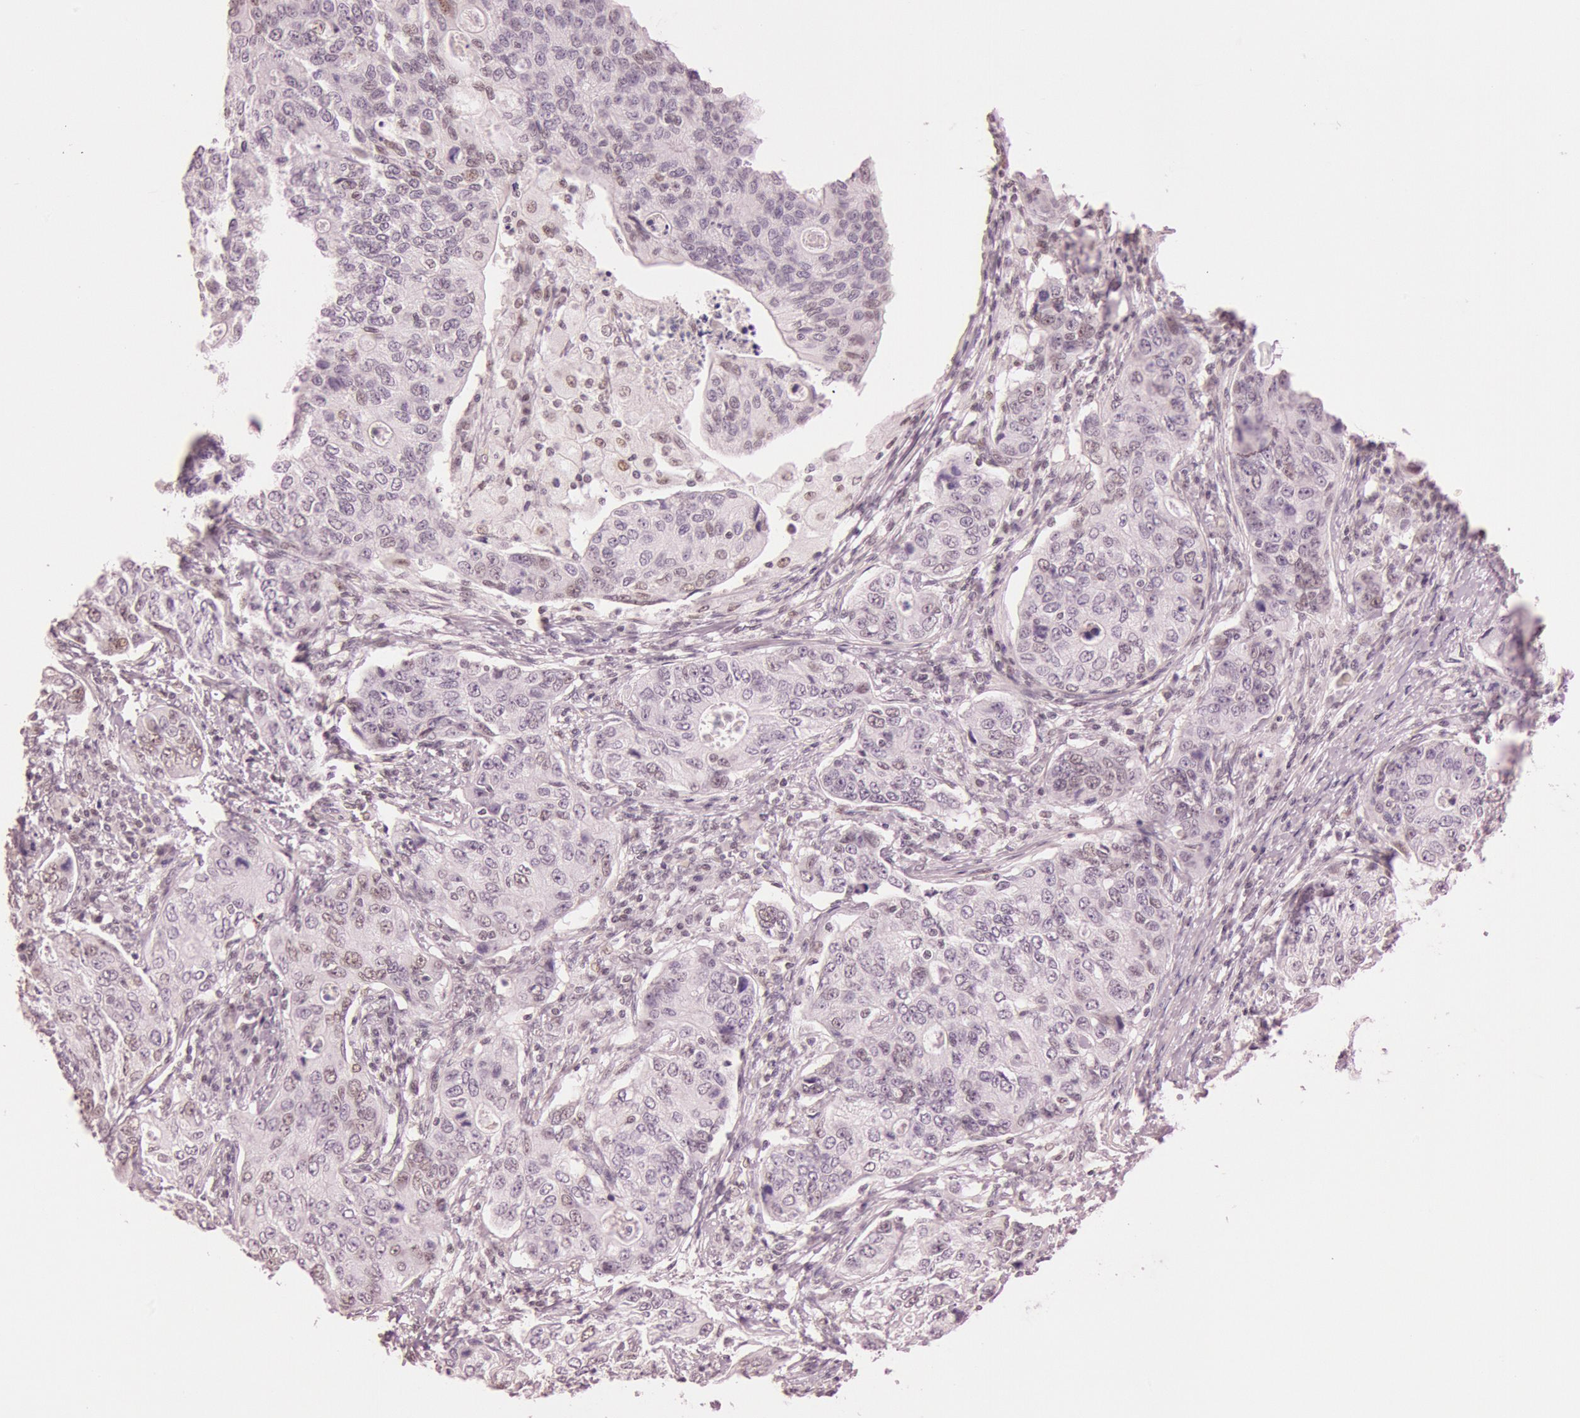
{"staining": {"intensity": "weak", "quantity": "<25%", "location": "nuclear"}, "tissue": "stomach cancer", "cell_type": "Tumor cells", "image_type": "cancer", "snomed": [{"axis": "morphology", "description": "Adenocarcinoma, NOS"}, {"axis": "topography", "description": "Esophagus"}, {"axis": "topography", "description": "Stomach"}], "caption": "Tumor cells show no significant positivity in stomach adenocarcinoma.", "gene": "TASL", "patient": {"sex": "male", "age": 74}}